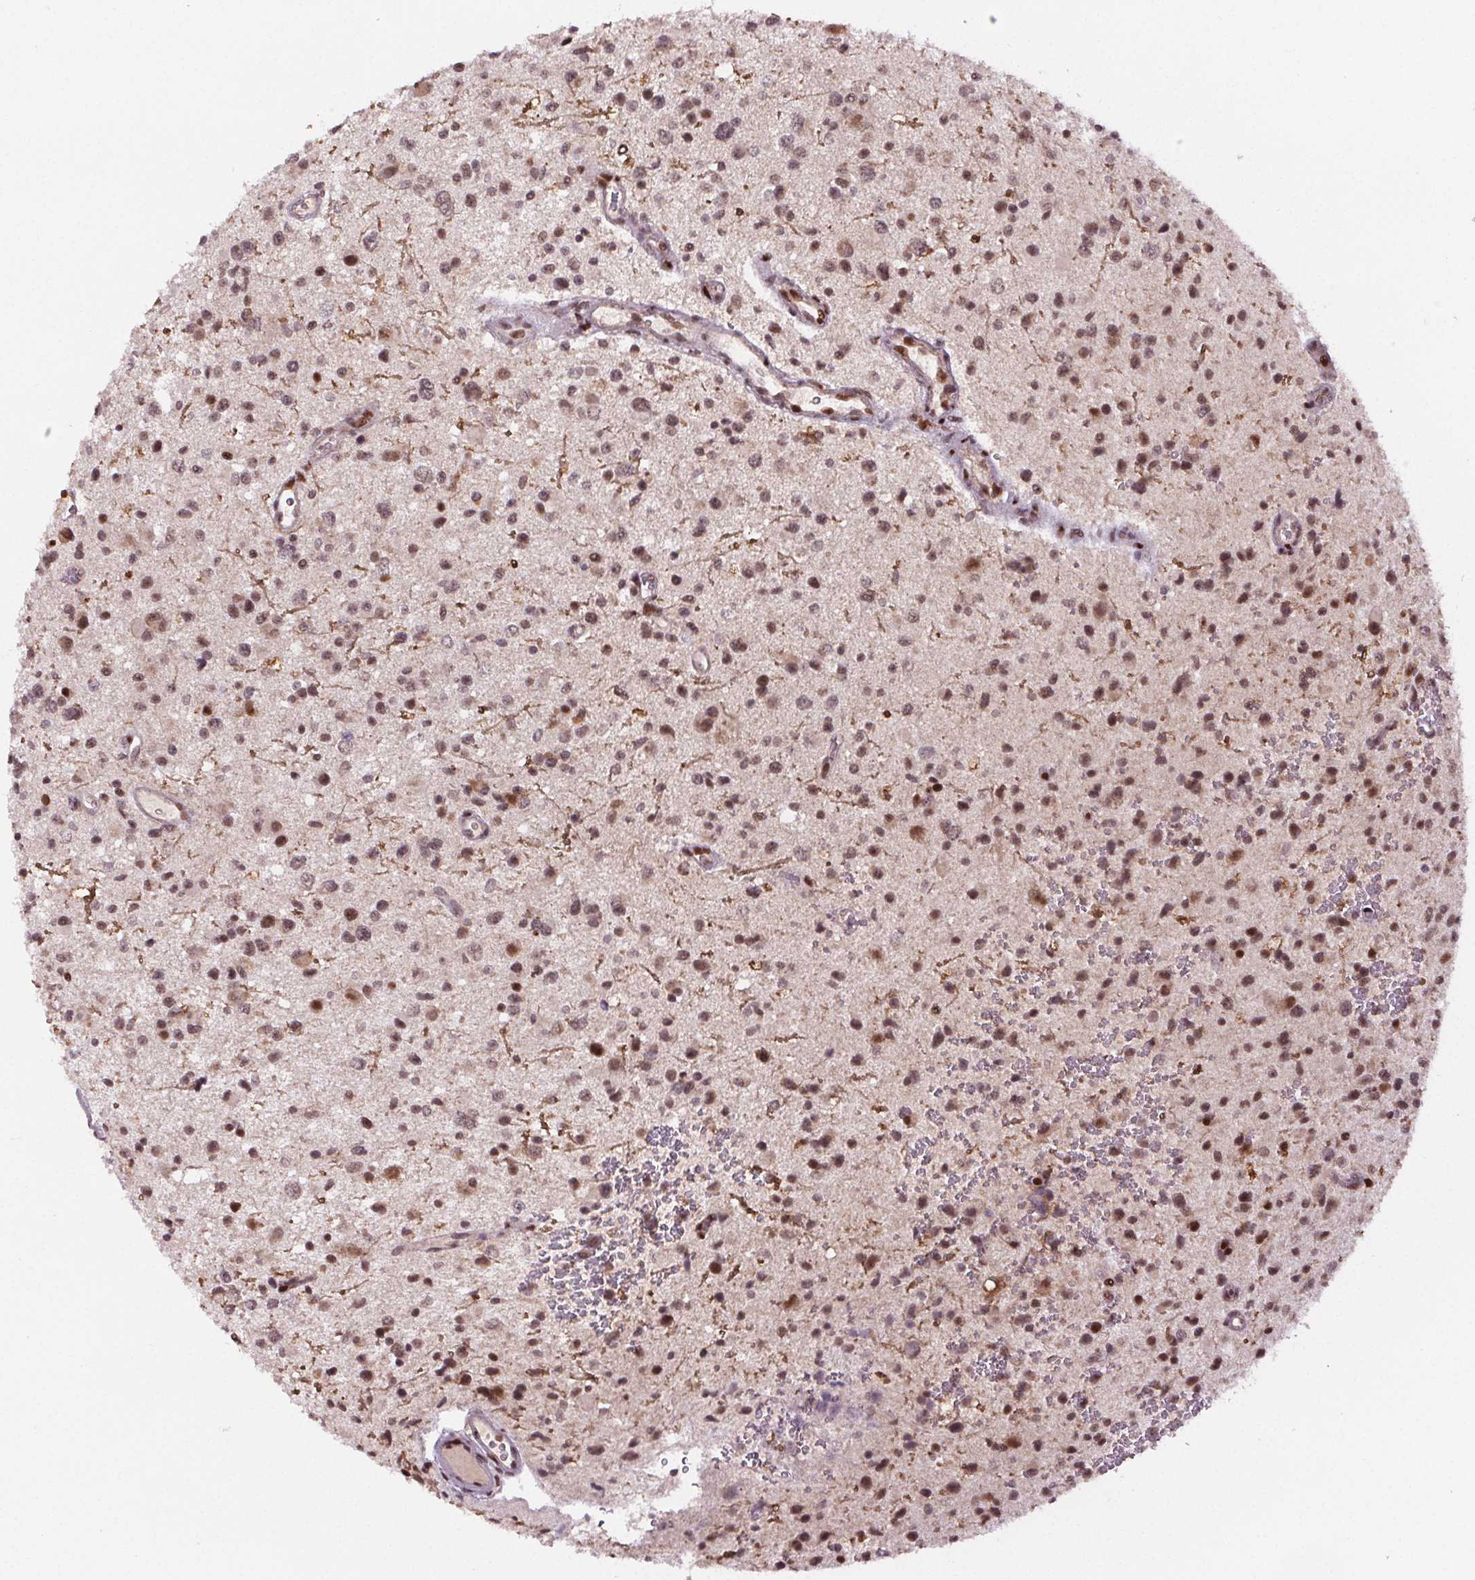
{"staining": {"intensity": "moderate", "quantity": "25%-75%", "location": "nuclear"}, "tissue": "glioma", "cell_type": "Tumor cells", "image_type": "cancer", "snomed": [{"axis": "morphology", "description": "Glioma, malignant, Low grade"}, {"axis": "topography", "description": "Brain"}], "caption": "Immunohistochemistry of human malignant low-grade glioma displays medium levels of moderate nuclear positivity in approximately 25%-75% of tumor cells.", "gene": "SNRNP35", "patient": {"sex": "male", "age": 43}}